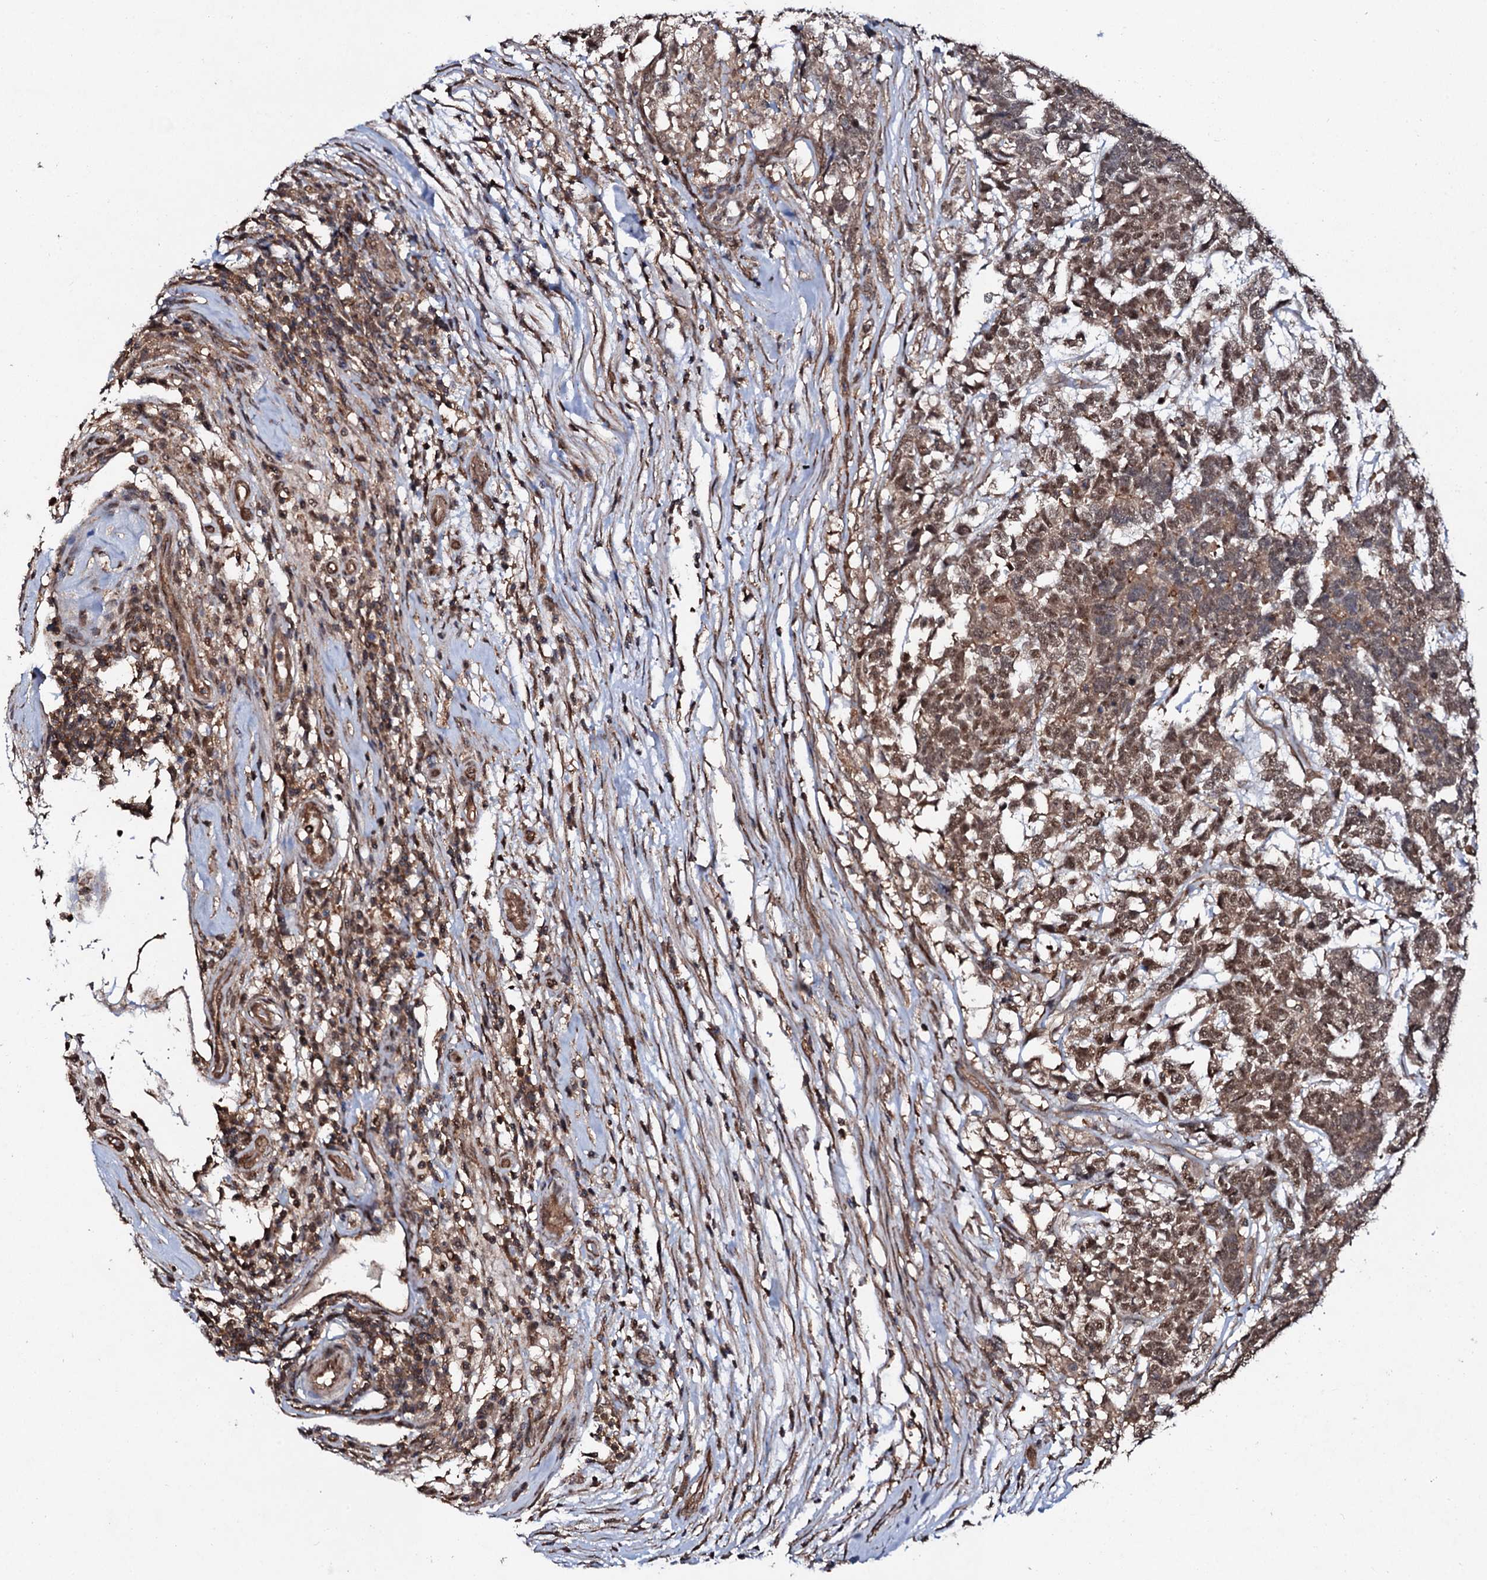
{"staining": {"intensity": "moderate", "quantity": ">75%", "location": "cytoplasmic/membranous,nuclear"}, "tissue": "testis cancer", "cell_type": "Tumor cells", "image_type": "cancer", "snomed": [{"axis": "morphology", "description": "Carcinoma, Embryonal, NOS"}, {"axis": "topography", "description": "Testis"}], "caption": "A micrograph of human testis embryonal carcinoma stained for a protein displays moderate cytoplasmic/membranous and nuclear brown staining in tumor cells.", "gene": "COG6", "patient": {"sex": "male", "age": 26}}